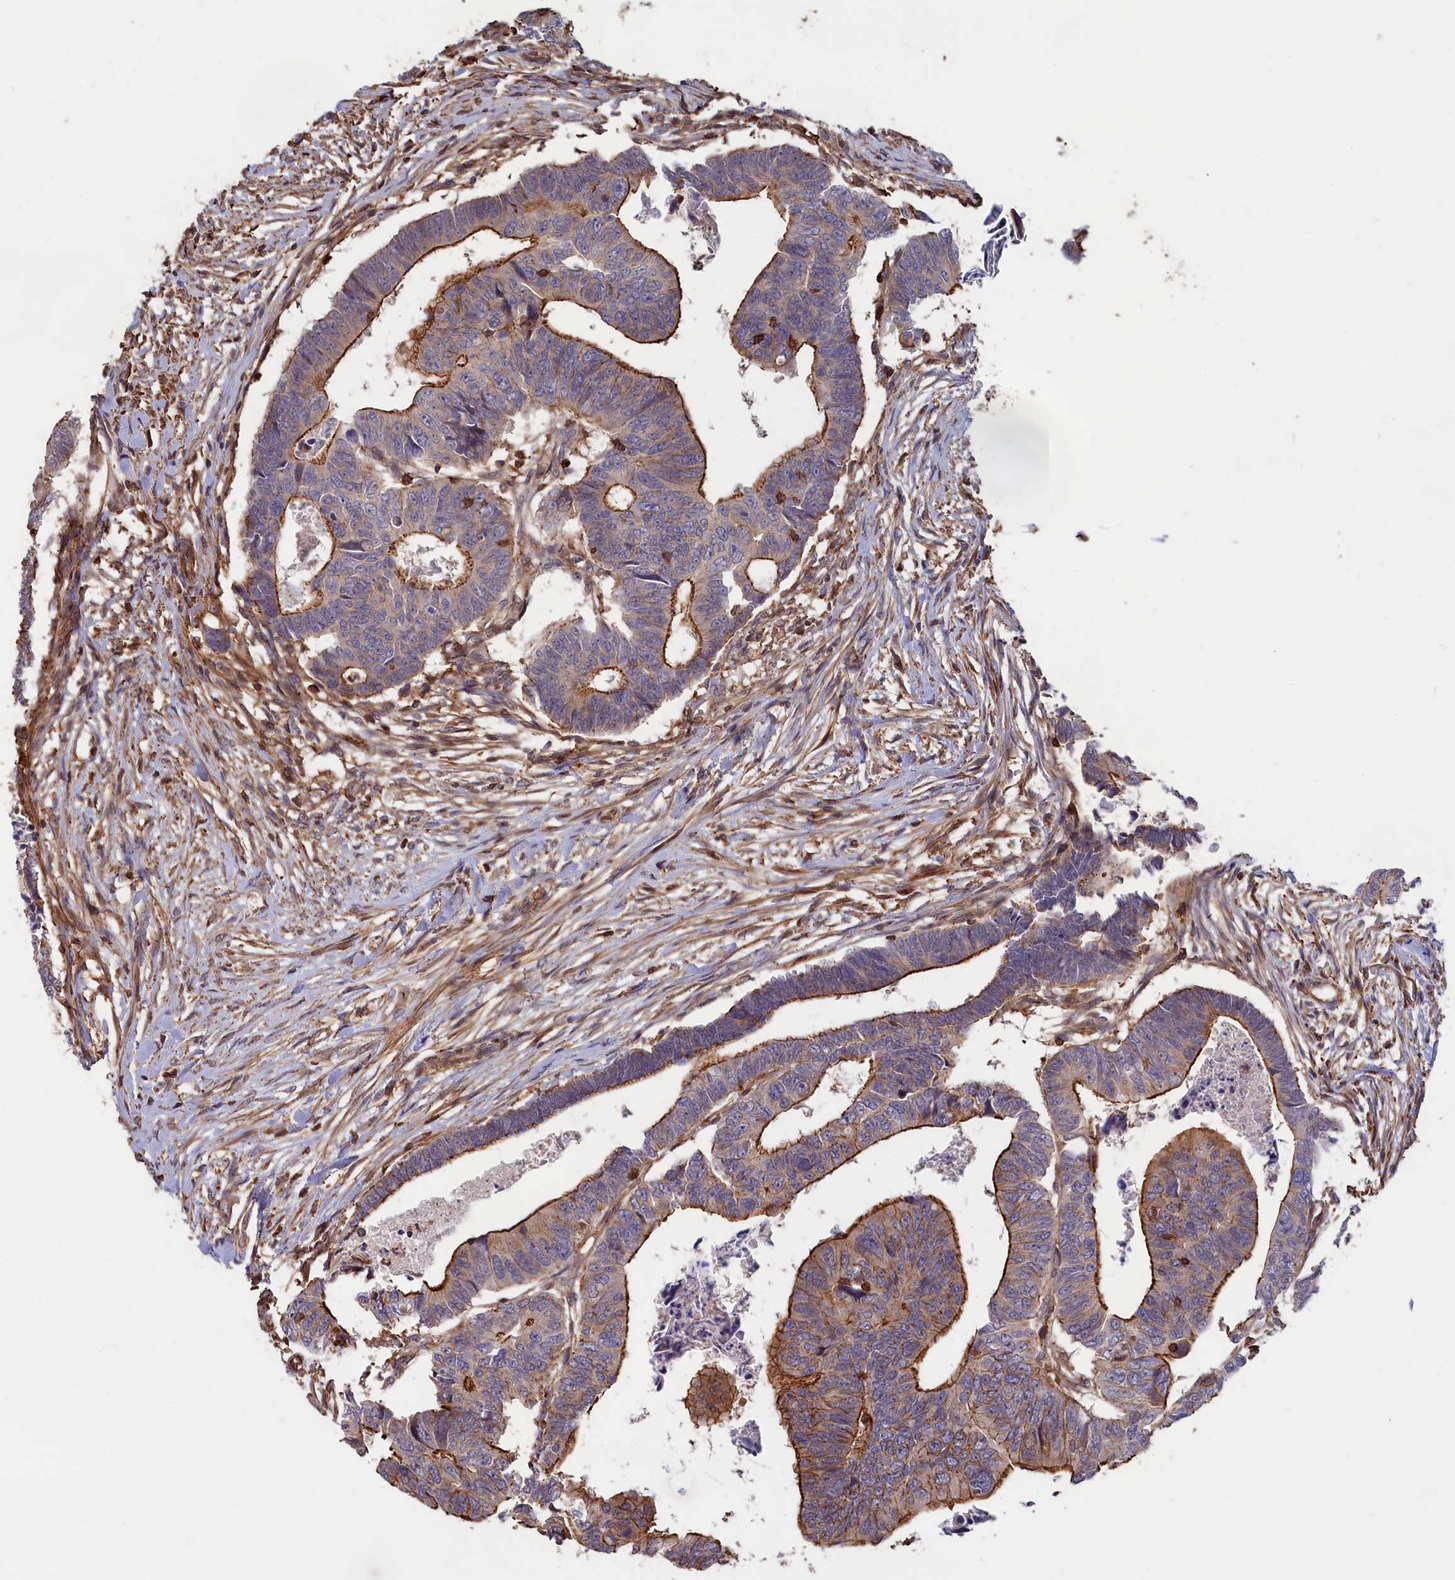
{"staining": {"intensity": "strong", "quantity": "25%-75%", "location": "cytoplasmic/membranous"}, "tissue": "colorectal cancer", "cell_type": "Tumor cells", "image_type": "cancer", "snomed": [{"axis": "morphology", "description": "Adenocarcinoma, NOS"}, {"axis": "topography", "description": "Rectum"}], "caption": "An image of colorectal adenocarcinoma stained for a protein reveals strong cytoplasmic/membranous brown staining in tumor cells.", "gene": "ANKRD27", "patient": {"sex": "female", "age": 65}}